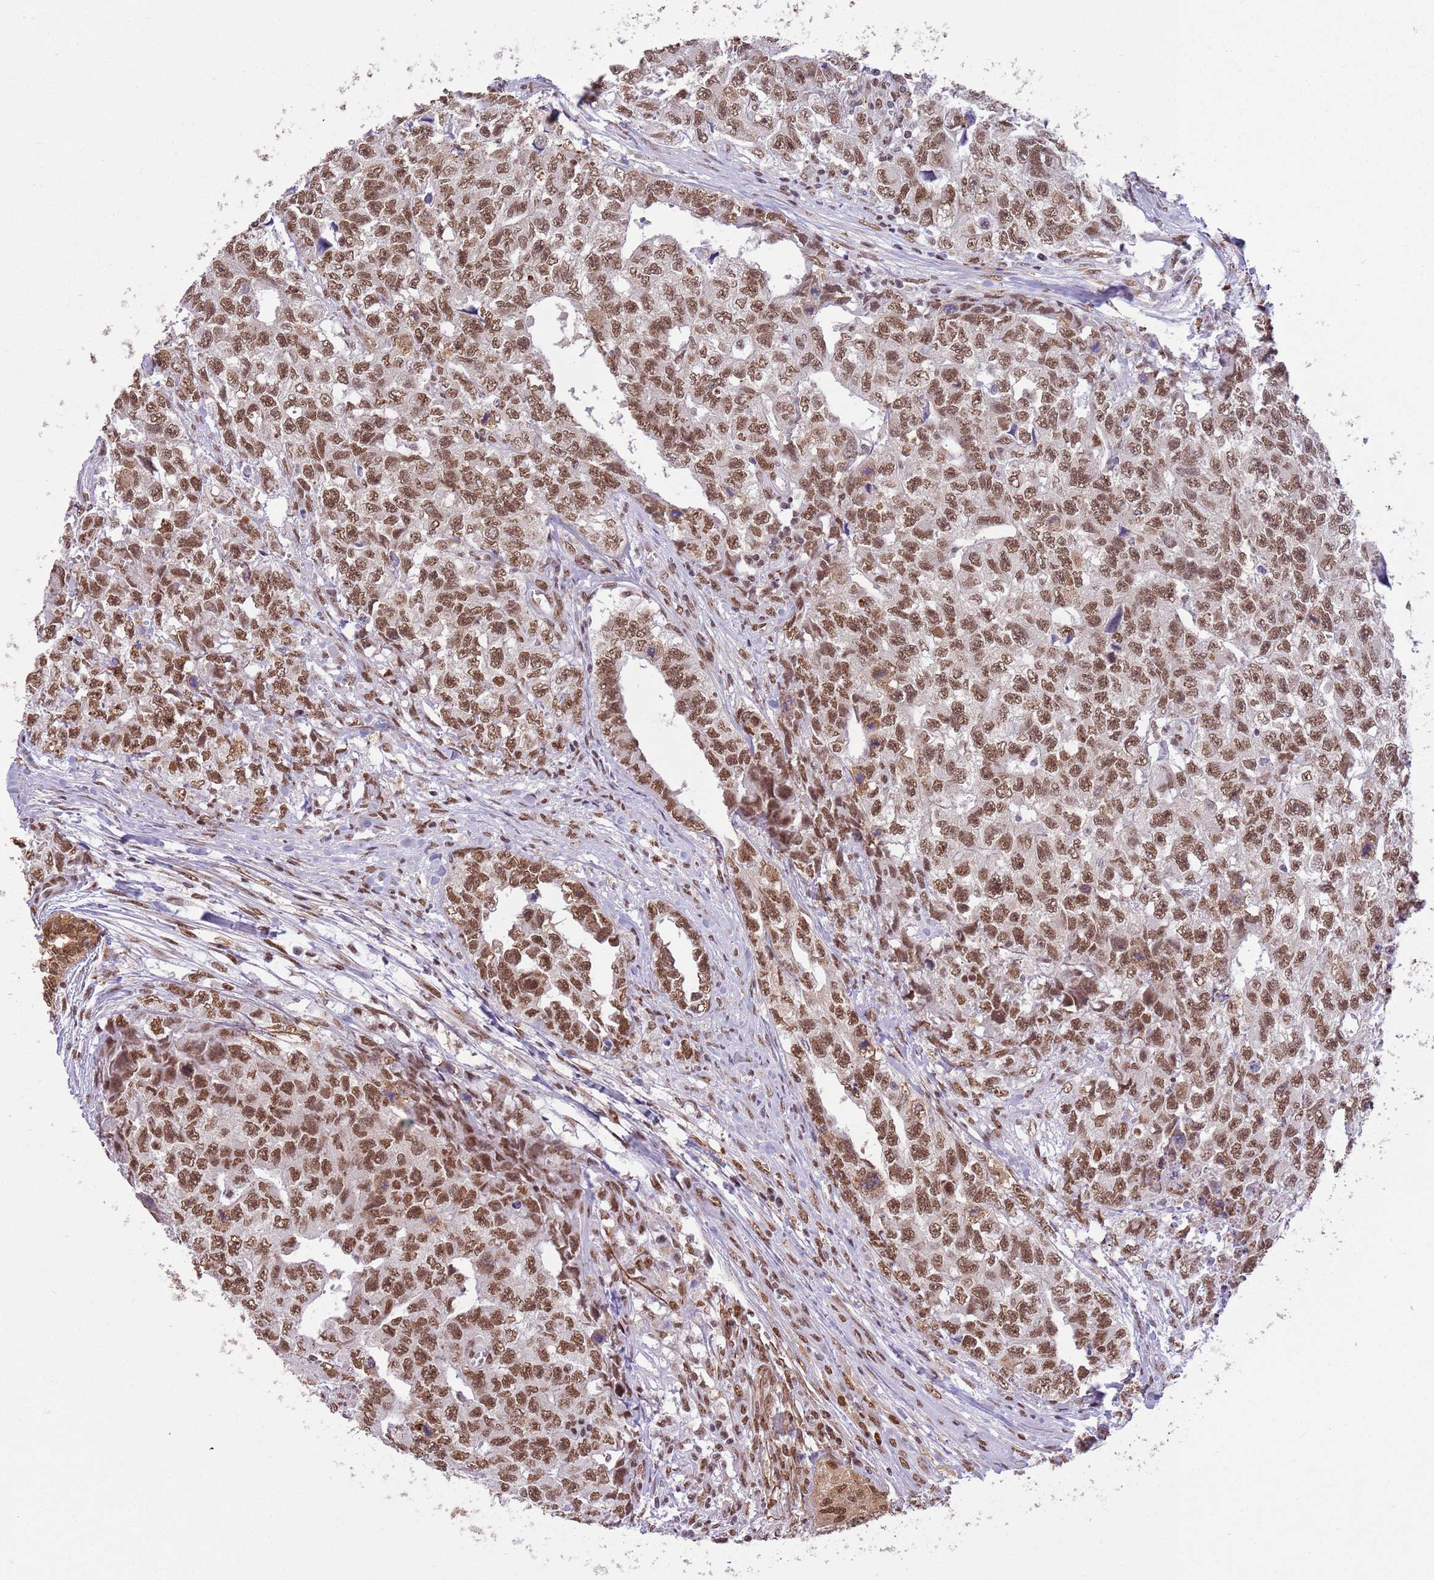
{"staining": {"intensity": "moderate", "quantity": ">75%", "location": "nuclear"}, "tissue": "testis cancer", "cell_type": "Tumor cells", "image_type": "cancer", "snomed": [{"axis": "morphology", "description": "Carcinoma, Embryonal, NOS"}, {"axis": "topography", "description": "Testis"}], "caption": "Immunohistochemistry (IHC) micrograph of testis cancer (embryonal carcinoma) stained for a protein (brown), which shows medium levels of moderate nuclear staining in about >75% of tumor cells.", "gene": "TRIM32", "patient": {"sex": "male", "age": 31}}